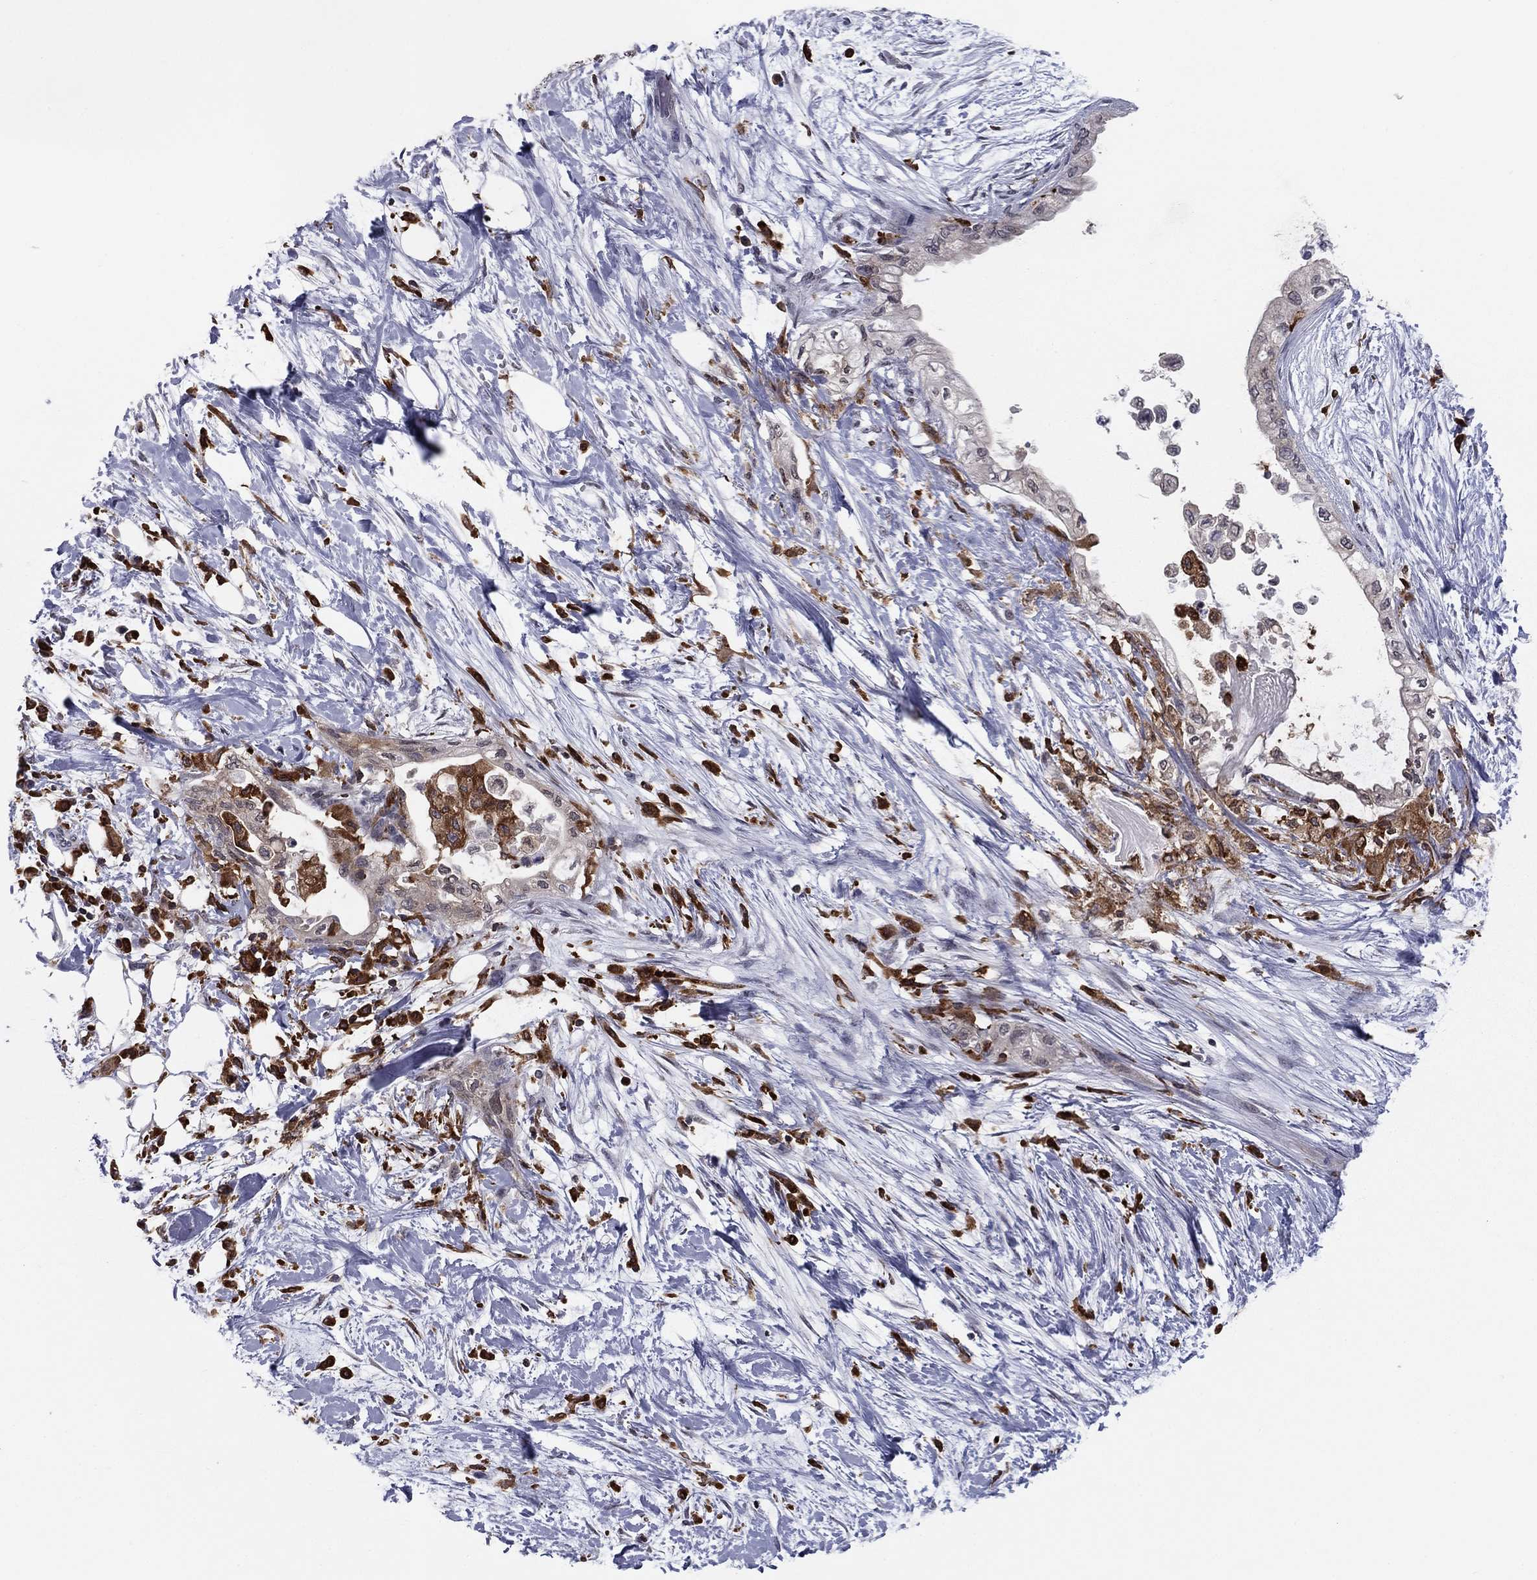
{"staining": {"intensity": "weak", "quantity": "25%-75%", "location": "cytoplasmic/membranous"}, "tissue": "pancreatic cancer", "cell_type": "Tumor cells", "image_type": "cancer", "snomed": [{"axis": "morphology", "description": "Normal tissue, NOS"}, {"axis": "morphology", "description": "Adenocarcinoma, NOS"}, {"axis": "topography", "description": "Pancreas"}, {"axis": "topography", "description": "Duodenum"}], "caption": "The photomicrograph demonstrates a brown stain indicating the presence of a protein in the cytoplasmic/membranous of tumor cells in pancreatic cancer. Using DAB (3,3'-diaminobenzidine) (brown) and hematoxylin (blue) stains, captured at high magnification using brightfield microscopy.", "gene": "PLCB2", "patient": {"sex": "female", "age": 60}}